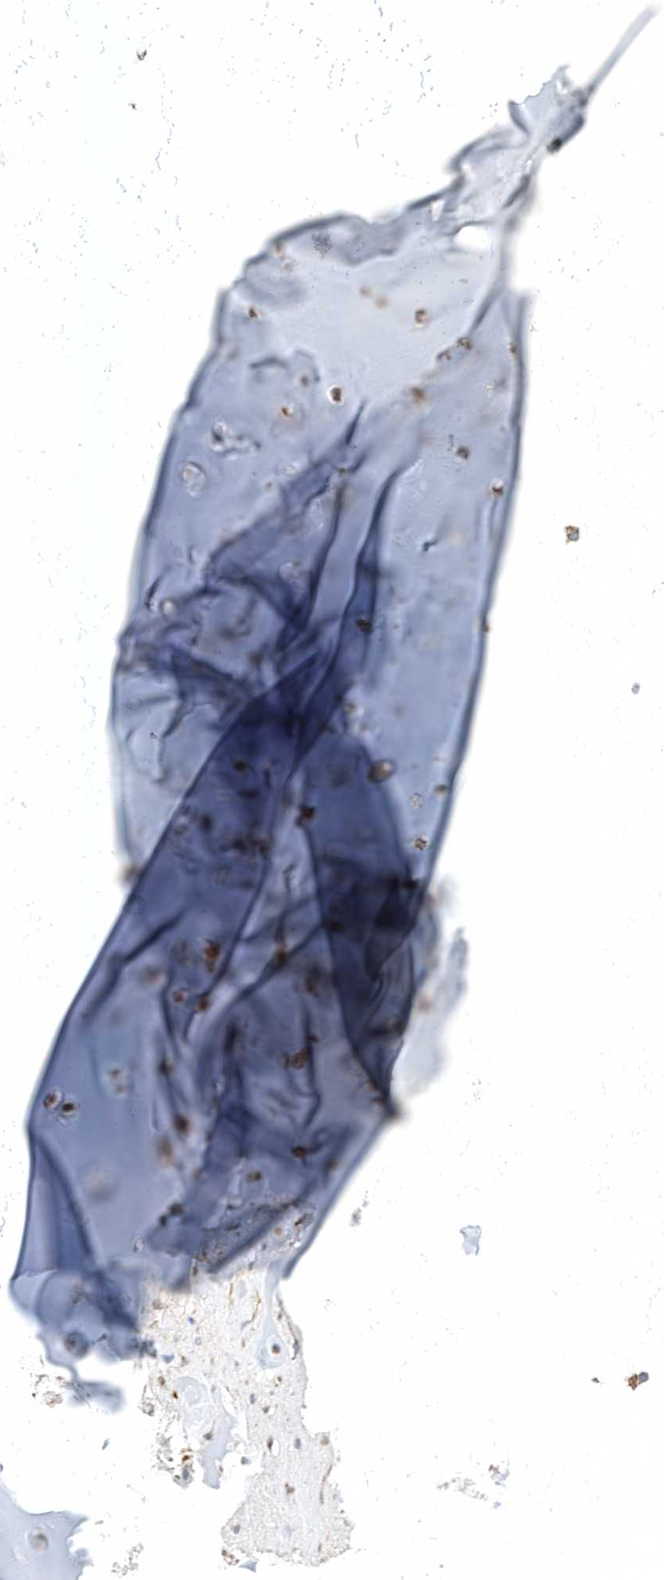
{"staining": {"intensity": "moderate", "quantity": ">75%", "location": "cytoplasmic/membranous"}, "tissue": "adipose tissue", "cell_type": "Adipocytes", "image_type": "normal", "snomed": [{"axis": "morphology", "description": "Normal tissue, NOS"}, {"axis": "morphology", "description": "Basal cell carcinoma"}, {"axis": "topography", "description": "Cartilage tissue"}, {"axis": "topography", "description": "Nasopharynx"}, {"axis": "topography", "description": "Oral tissue"}], "caption": "Unremarkable adipose tissue was stained to show a protein in brown. There is medium levels of moderate cytoplasmic/membranous positivity in about >75% of adipocytes.", "gene": "MAN1A1", "patient": {"sex": "female", "age": 77}}